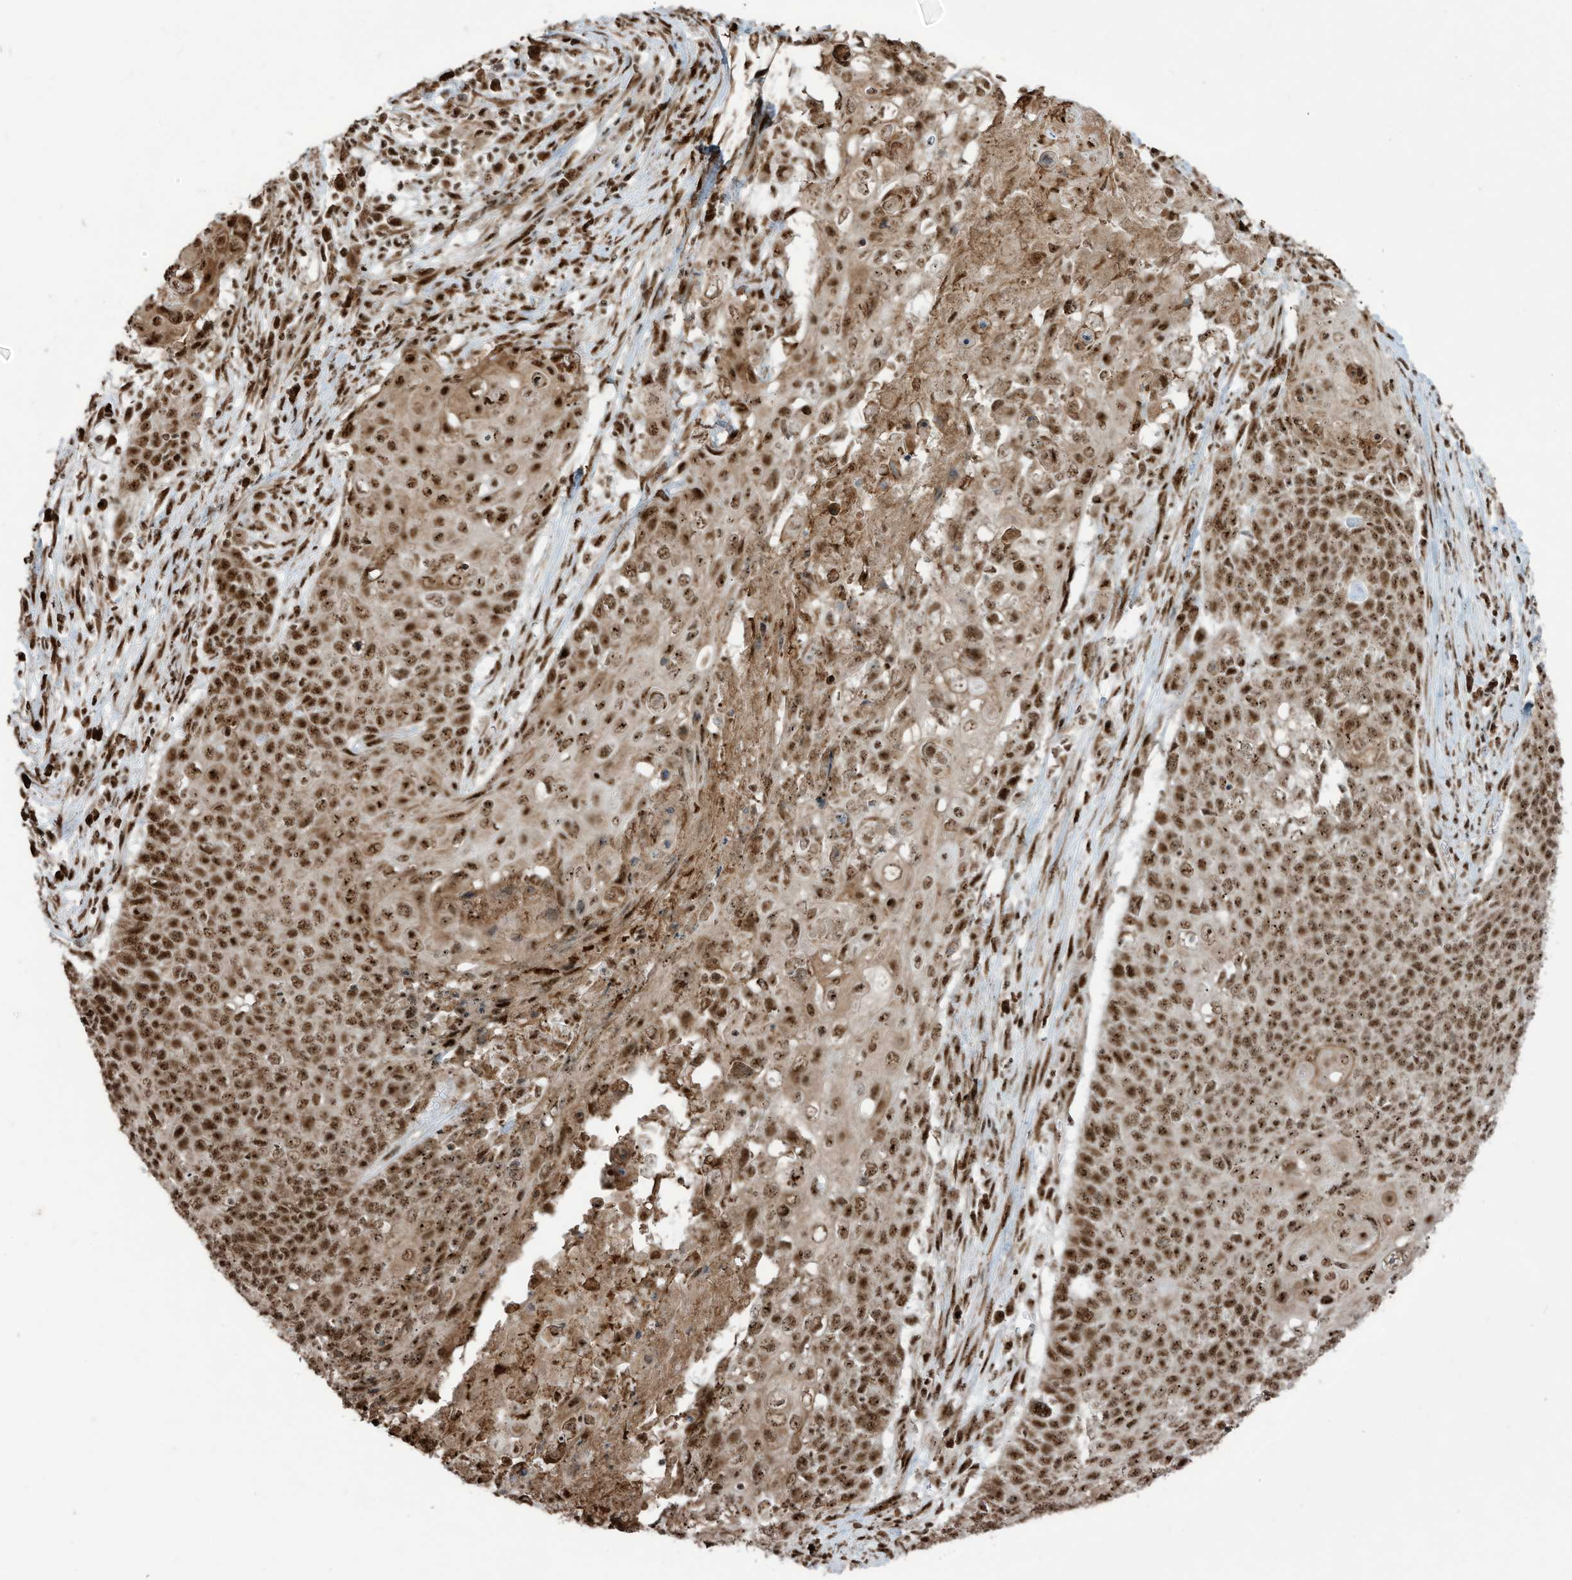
{"staining": {"intensity": "strong", "quantity": ">75%", "location": "nuclear"}, "tissue": "cervical cancer", "cell_type": "Tumor cells", "image_type": "cancer", "snomed": [{"axis": "morphology", "description": "Squamous cell carcinoma, NOS"}, {"axis": "topography", "description": "Cervix"}], "caption": "The immunohistochemical stain highlights strong nuclear expression in tumor cells of squamous cell carcinoma (cervical) tissue.", "gene": "LBH", "patient": {"sex": "female", "age": 39}}